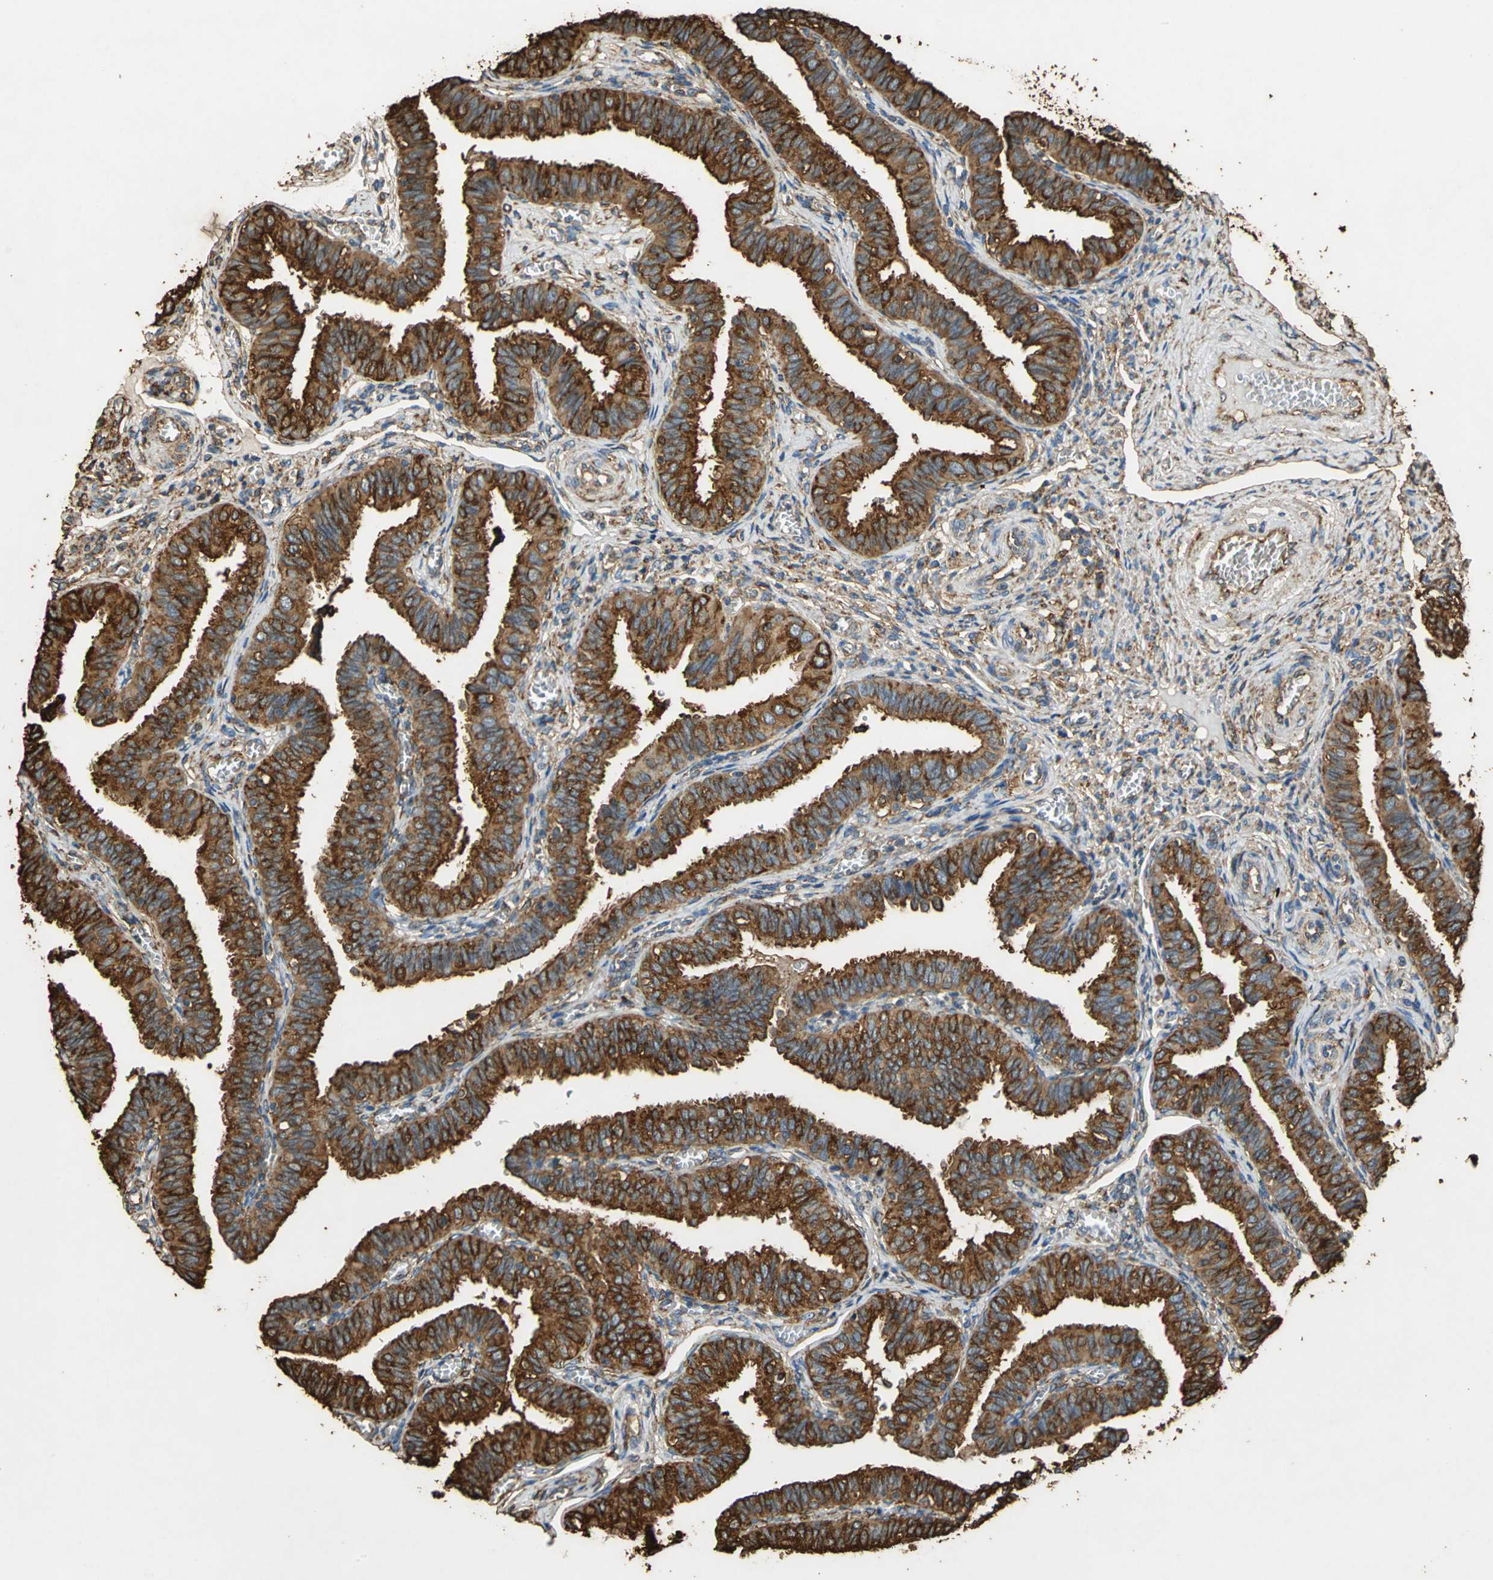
{"staining": {"intensity": "strong", "quantity": ">75%", "location": "cytoplasmic/membranous"}, "tissue": "fallopian tube", "cell_type": "Glandular cells", "image_type": "normal", "snomed": [{"axis": "morphology", "description": "Normal tissue, NOS"}, {"axis": "topography", "description": "Fallopian tube"}], "caption": "A high amount of strong cytoplasmic/membranous positivity is appreciated in about >75% of glandular cells in benign fallopian tube.", "gene": "HSP90B1", "patient": {"sex": "female", "age": 46}}